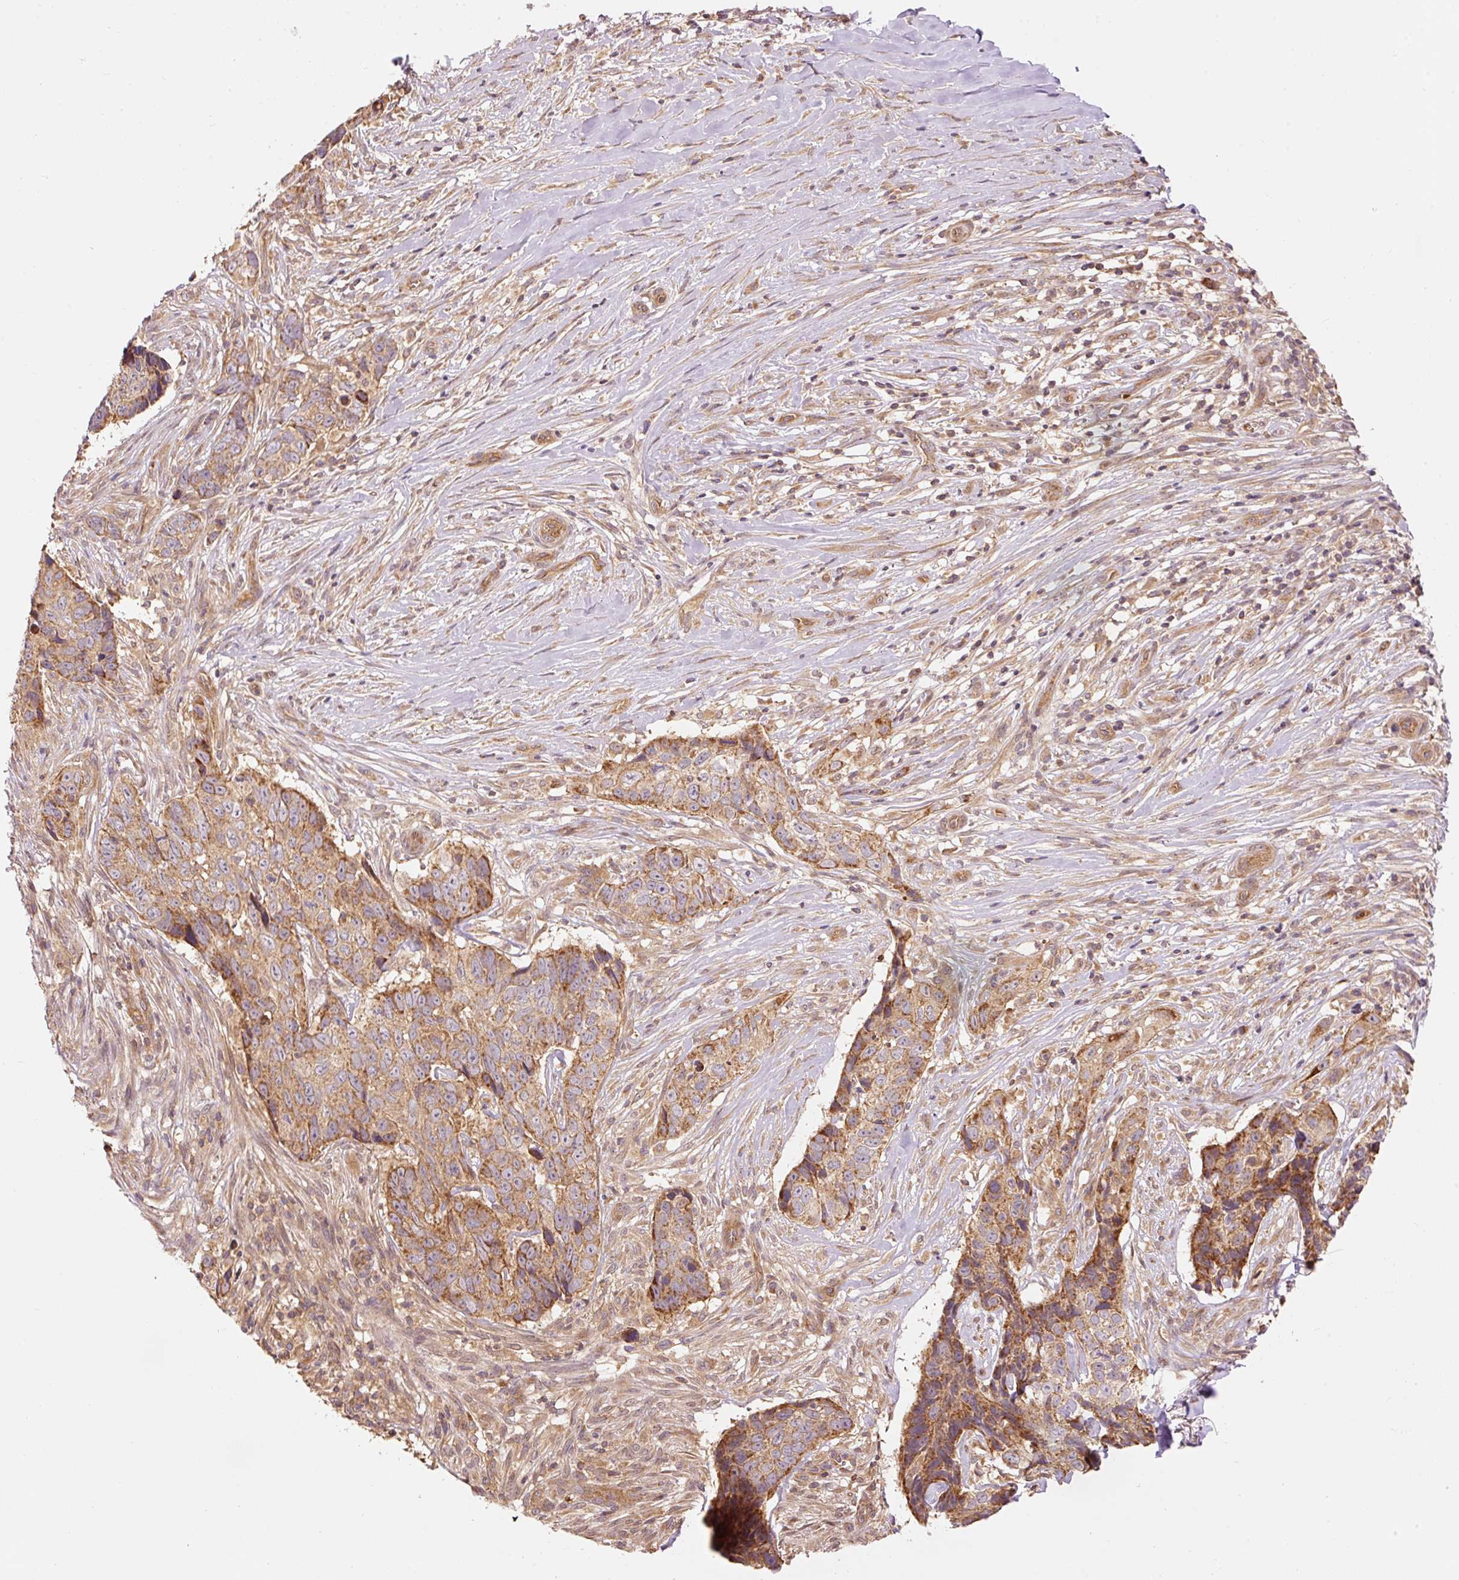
{"staining": {"intensity": "moderate", "quantity": ">75%", "location": "cytoplasmic/membranous"}, "tissue": "skin cancer", "cell_type": "Tumor cells", "image_type": "cancer", "snomed": [{"axis": "morphology", "description": "Basal cell carcinoma"}, {"axis": "topography", "description": "Skin"}], "caption": "Tumor cells exhibit medium levels of moderate cytoplasmic/membranous expression in about >75% of cells in skin basal cell carcinoma.", "gene": "ADCY4", "patient": {"sex": "female", "age": 82}}